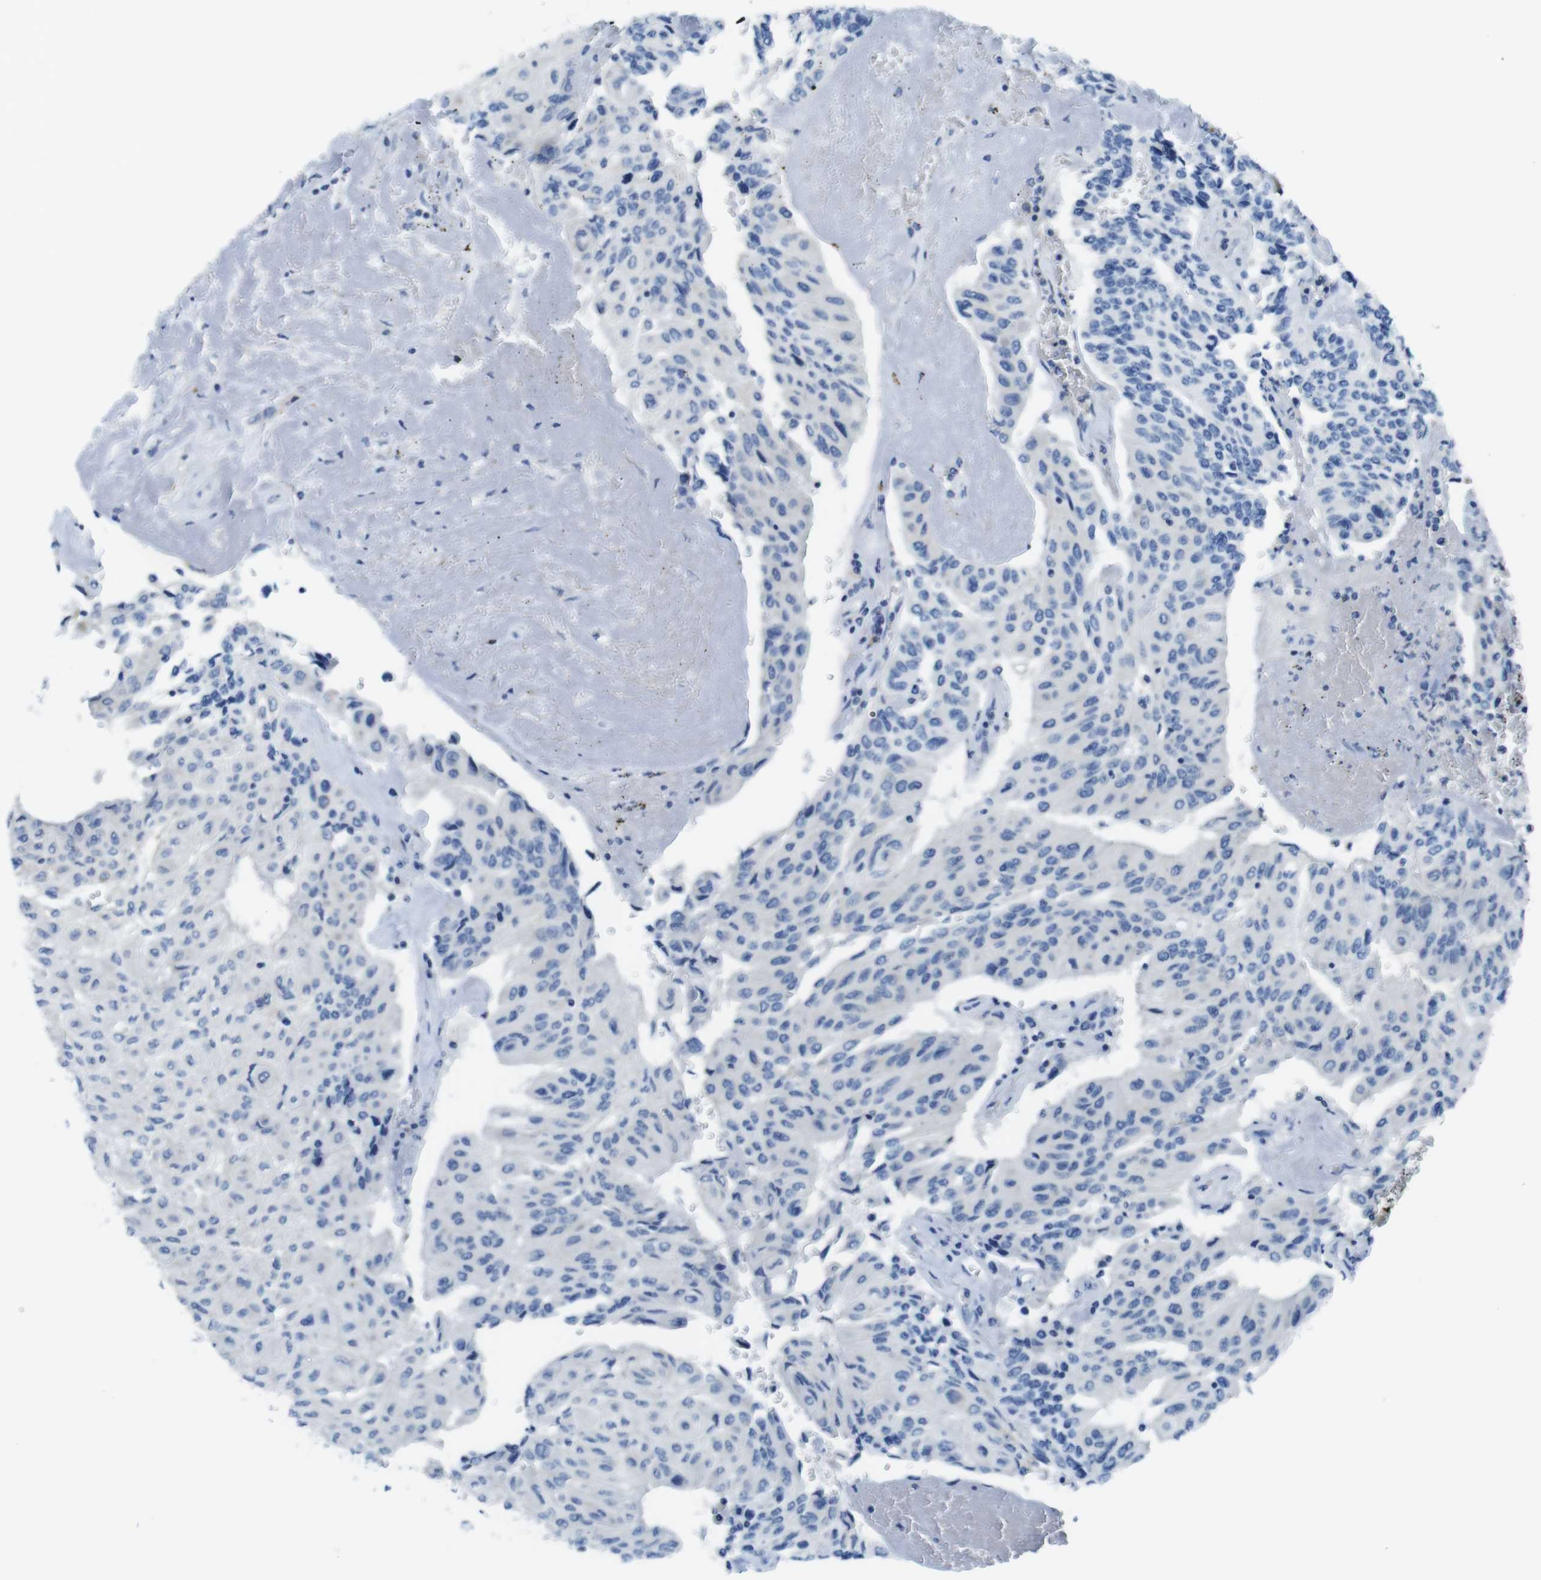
{"staining": {"intensity": "negative", "quantity": "none", "location": "none"}, "tissue": "urothelial cancer", "cell_type": "Tumor cells", "image_type": "cancer", "snomed": [{"axis": "morphology", "description": "Urothelial carcinoma, High grade"}, {"axis": "topography", "description": "Urinary bladder"}], "caption": "This histopathology image is of high-grade urothelial carcinoma stained with immunohistochemistry (IHC) to label a protein in brown with the nuclei are counter-stained blue. There is no positivity in tumor cells.", "gene": "ASIC5", "patient": {"sex": "male", "age": 66}}